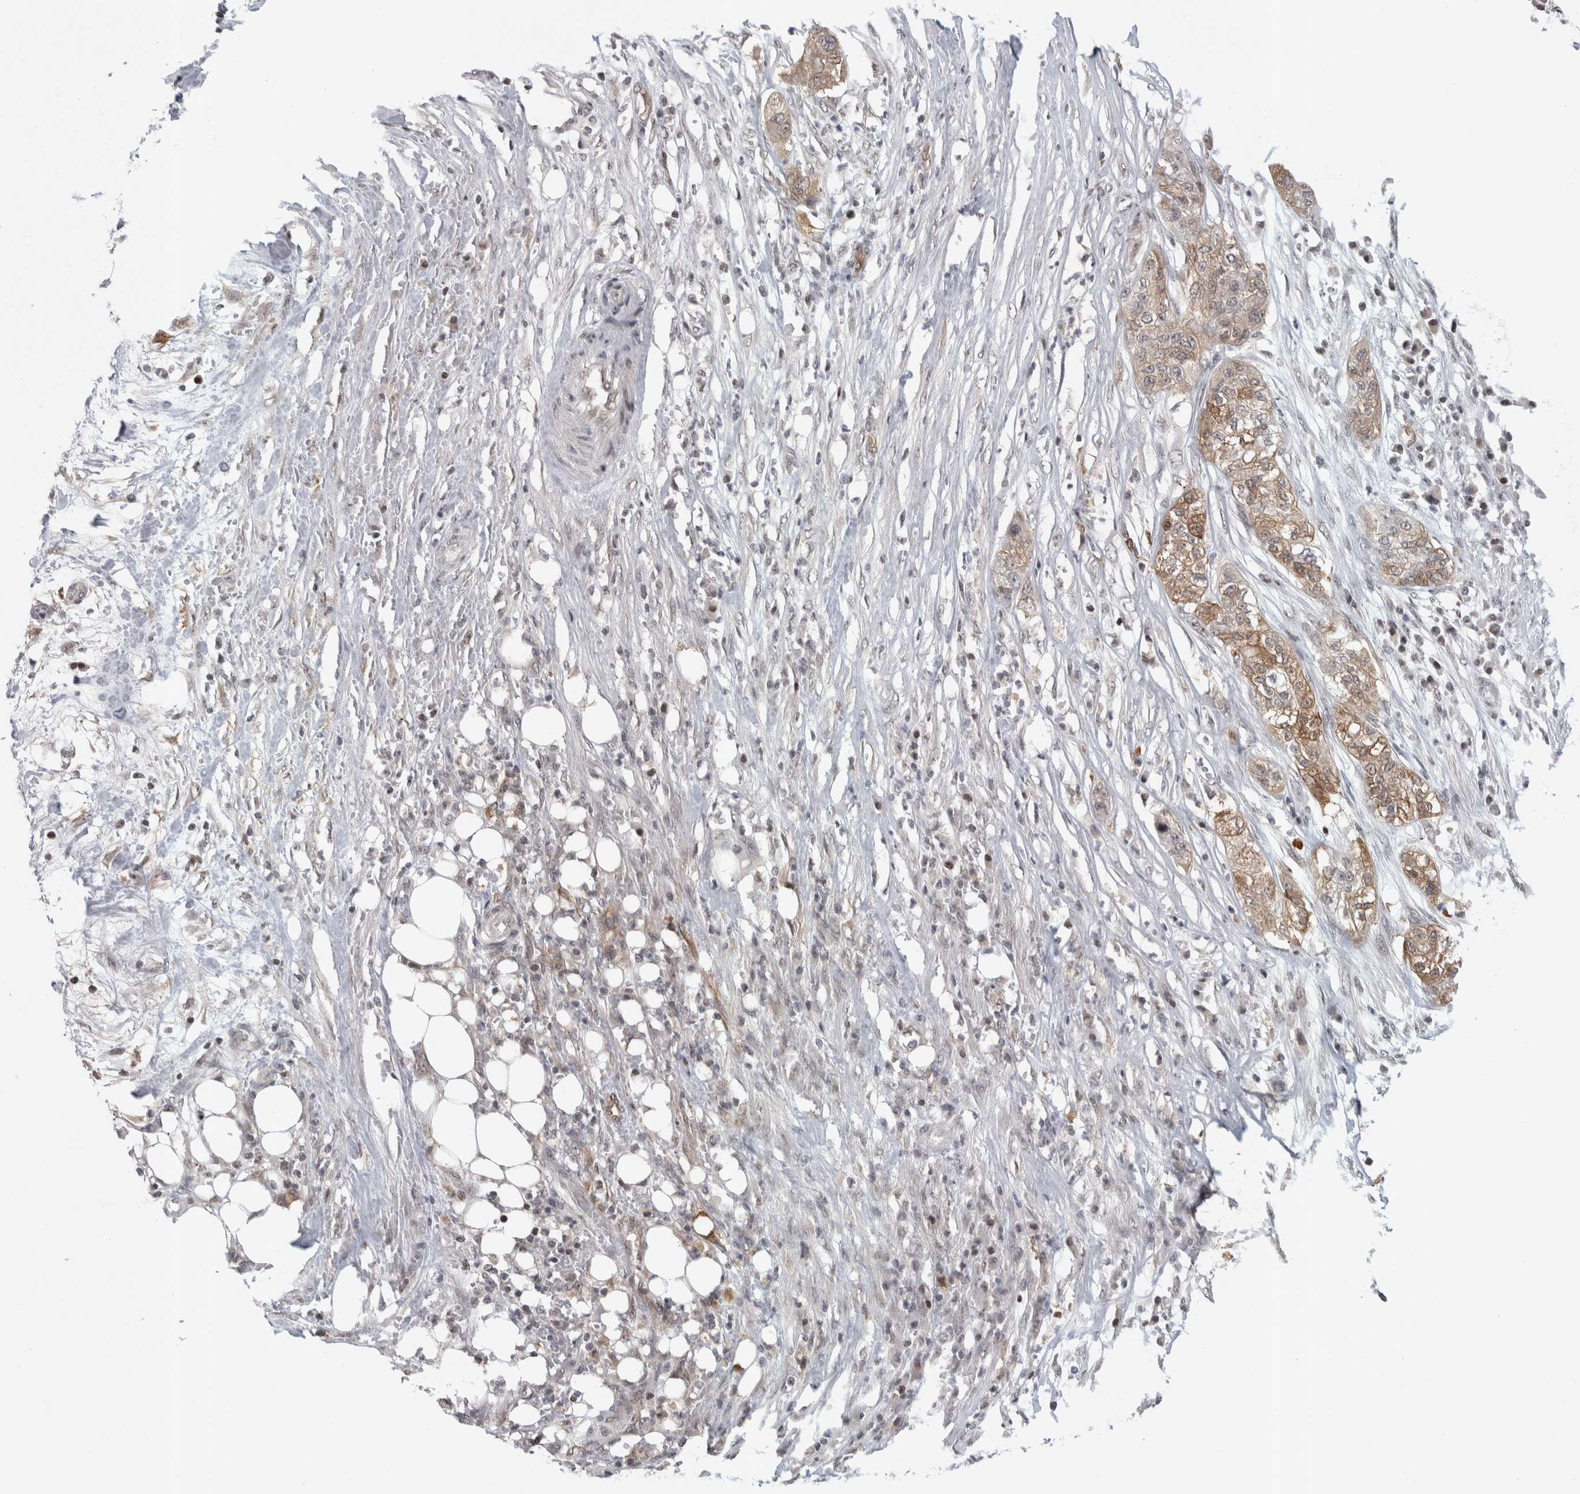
{"staining": {"intensity": "moderate", "quantity": ">75%", "location": "cytoplasmic/membranous"}, "tissue": "pancreatic cancer", "cell_type": "Tumor cells", "image_type": "cancer", "snomed": [{"axis": "morphology", "description": "Adenocarcinoma, NOS"}, {"axis": "topography", "description": "Pancreas"}], "caption": "Tumor cells show medium levels of moderate cytoplasmic/membranous staining in about >75% of cells in human pancreatic cancer (adenocarcinoma). (DAB = brown stain, brightfield microscopy at high magnification).", "gene": "ZSCAN21", "patient": {"sex": "female", "age": 78}}